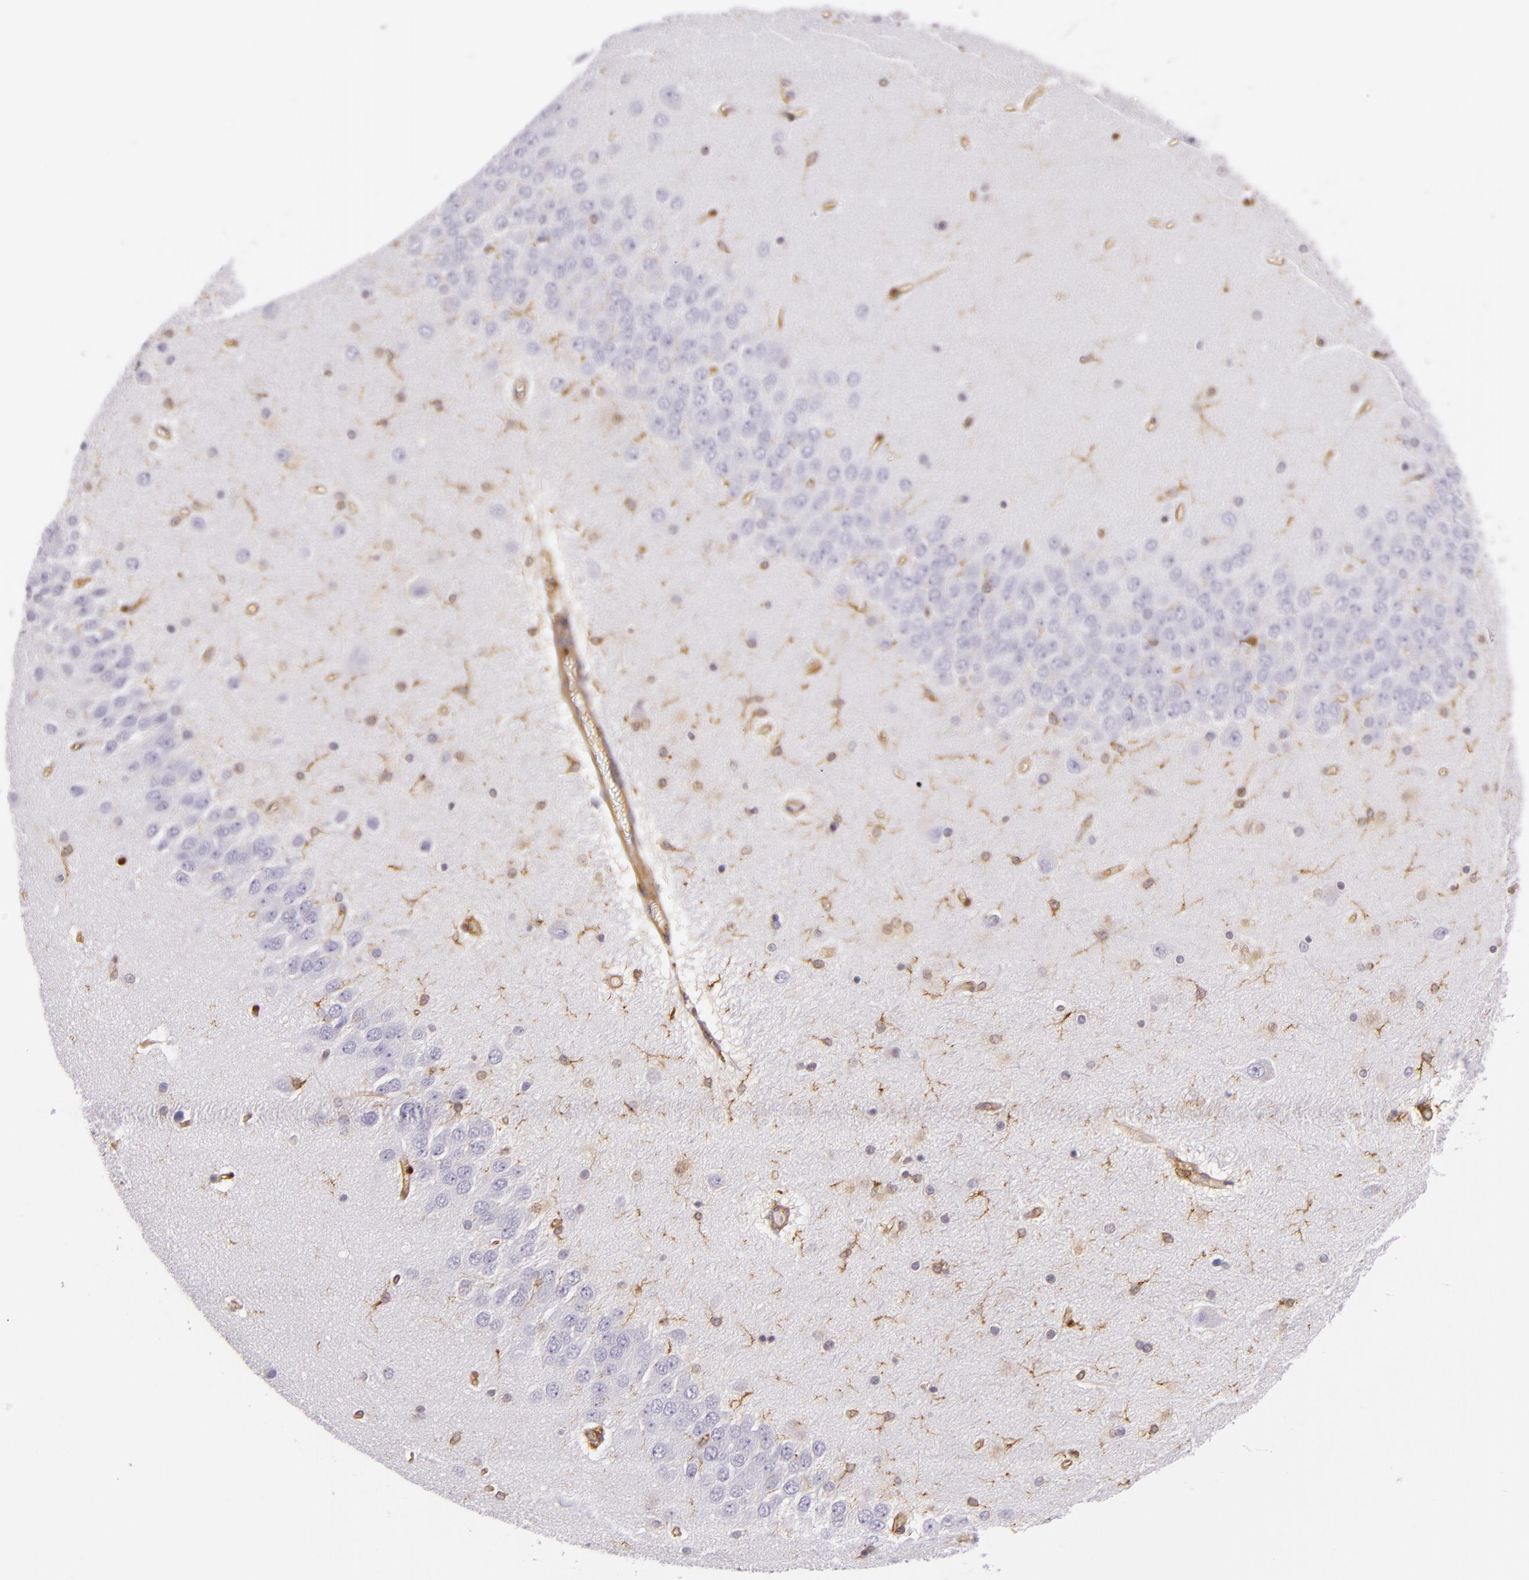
{"staining": {"intensity": "moderate", "quantity": "25%-75%", "location": "cytoplasmic/membranous"}, "tissue": "hippocampus", "cell_type": "Glial cells", "image_type": "normal", "snomed": [{"axis": "morphology", "description": "Normal tissue, NOS"}, {"axis": "topography", "description": "Hippocampus"}], "caption": "A medium amount of moderate cytoplasmic/membranous staining is appreciated in about 25%-75% of glial cells in benign hippocampus. The staining is performed using DAB (3,3'-diaminobenzidine) brown chromogen to label protein expression. The nuclei are counter-stained blue using hematoxylin.", "gene": "TLN1", "patient": {"sex": "female", "age": 54}}